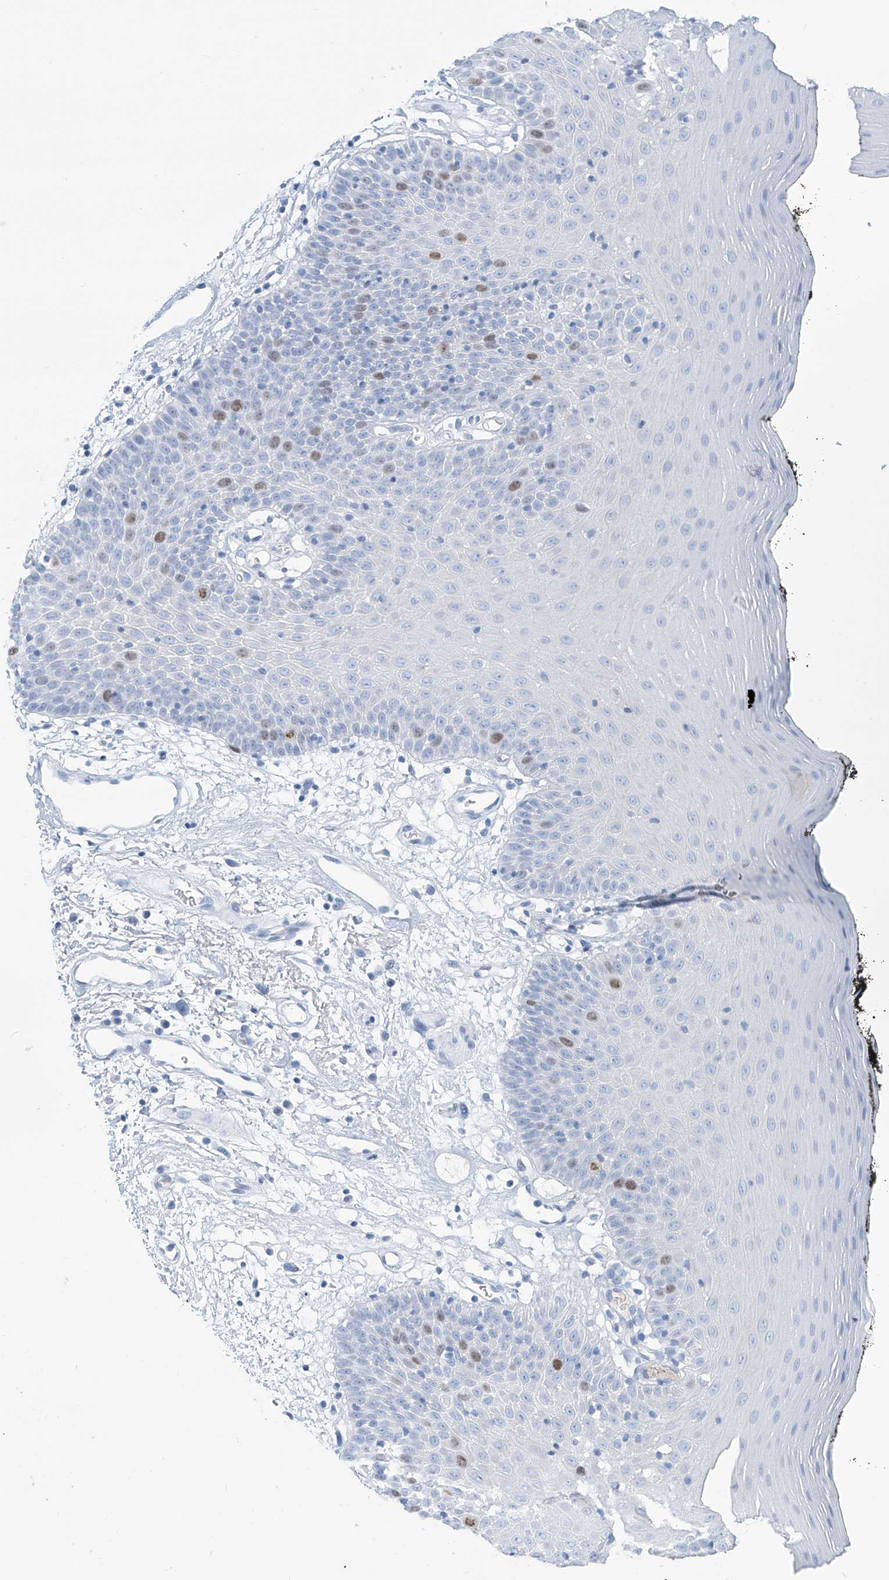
{"staining": {"intensity": "moderate", "quantity": "<25%", "location": "nuclear"}, "tissue": "oral mucosa", "cell_type": "Squamous epithelial cells", "image_type": "normal", "snomed": [{"axis": "morphology", "description": "Normal tissue, NOS"}, {"axis": "topography", "description": "Oral tissue"}], "caption": "Immunohistochemical staining of benign human oral mucosa exhibits low levels of moderate nuclear positivity in about <25% of squamous epithelial cells. The staining was performed using DAB (3,3'-diaminobenzidine) to visualize the protein expression in brown, while the nuclei were stained in blue with hematoxylin (Magnification: 20x).", "gene": "SGO2", "patient": {"sex": "male", "age": 74}}